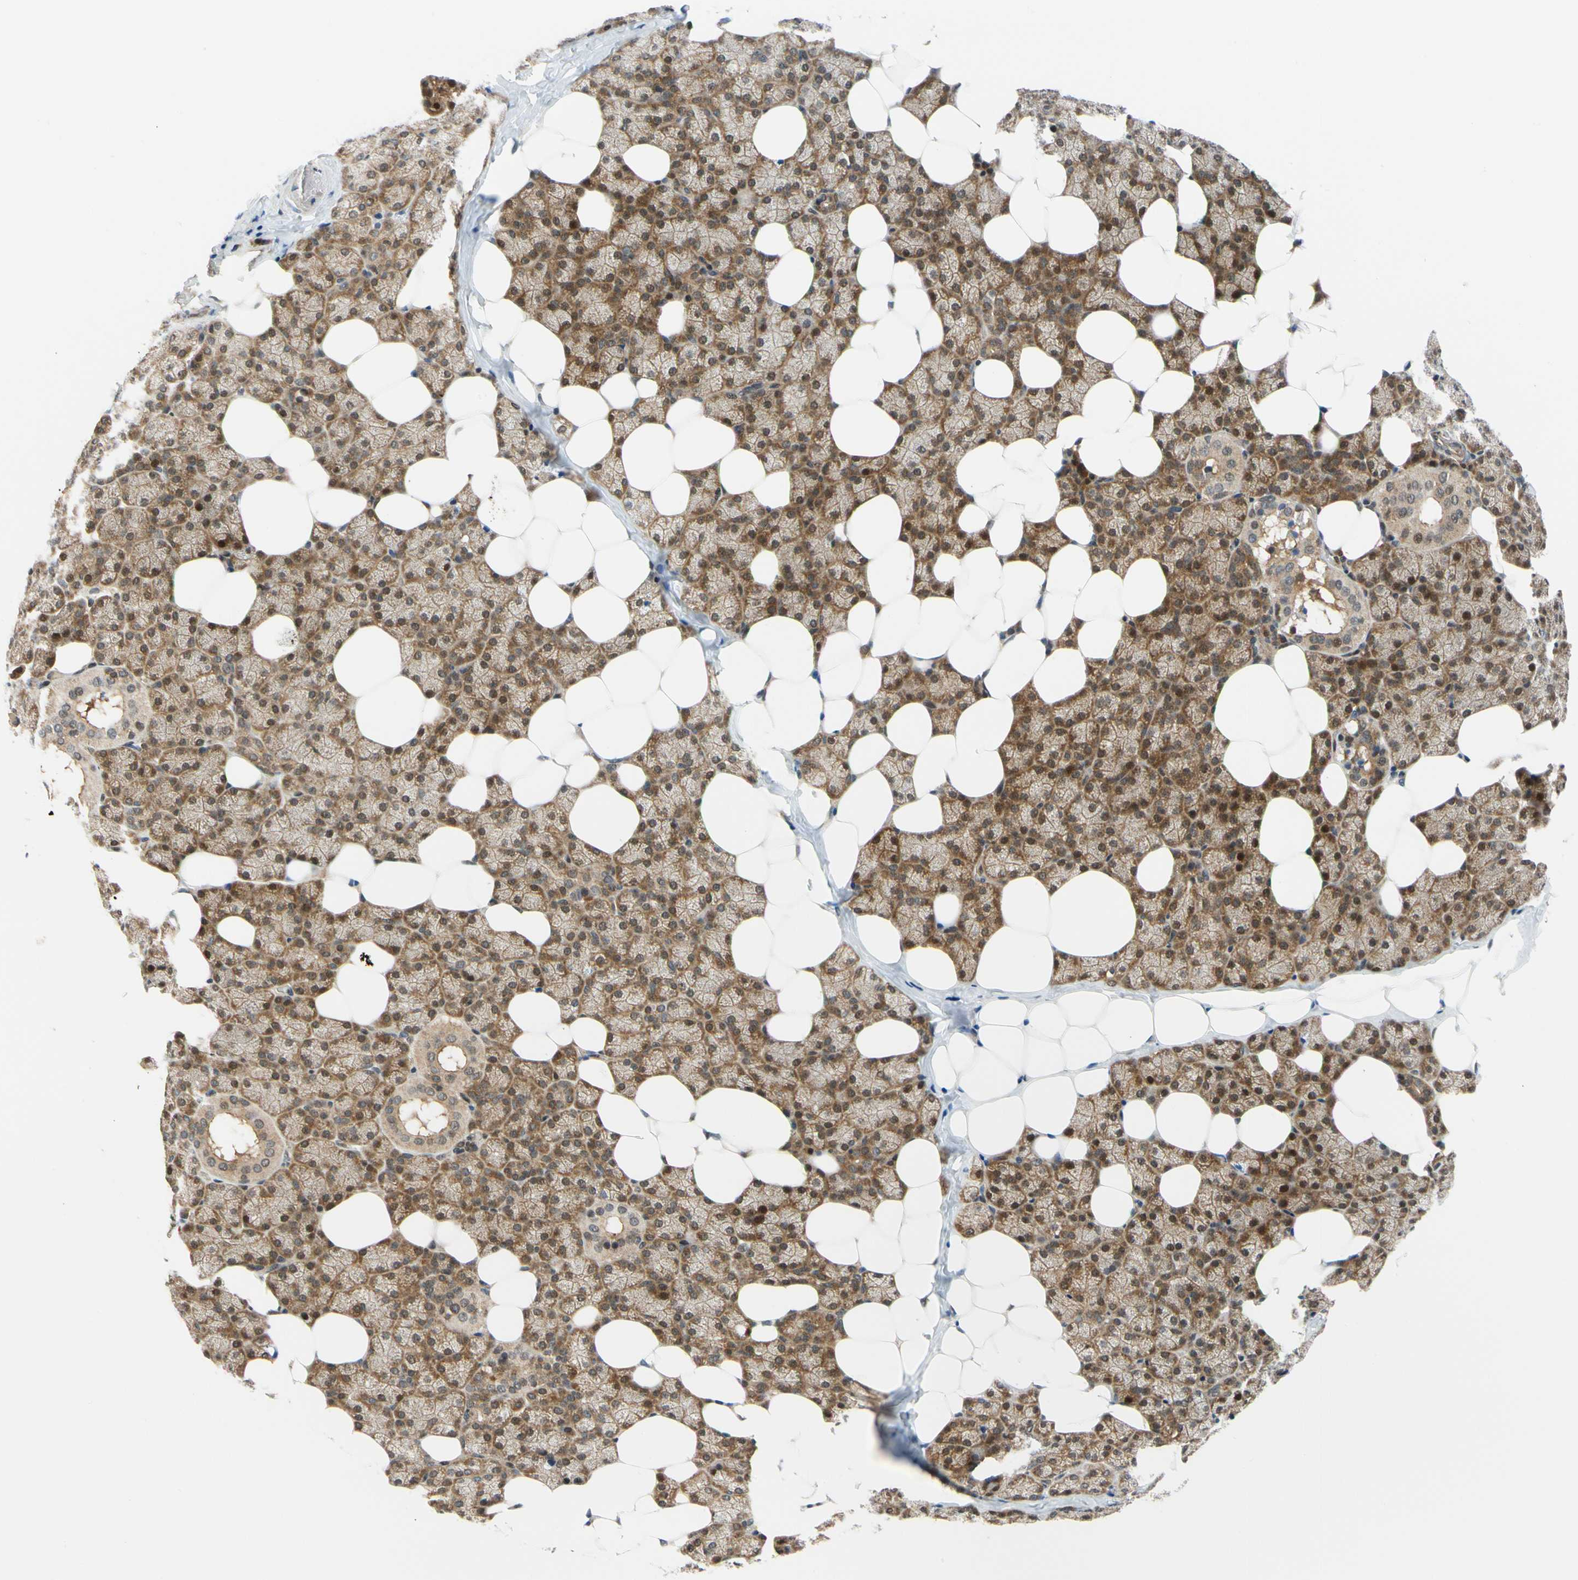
{"staining": {"intensity": "moderate", "quantity": "25%-75%", "location": "cytoplasmic/membranous"}, "tissue": "salivary gland", "cell_type": "Glandular cells", "image_type": "normal", "snomed": [{"axis": "morphology", "description": "Normal tissue, NOS"}, {"axis": "topography", "description": "Lymph node"}, {"axis": "topography", "description": "Salivary gland"}], "caption": "A brown stain highlights moderate cytoplasmic/membranous positivity of a protein in glandular cells of unremarkable human salivary gland. The staining was performed using DAB, with brown indicating positive protein expression. Nuclei are stained blue with hematoxylin.", "gene": "MAPK9", "patient": {"sex": "male", "age": 8}}